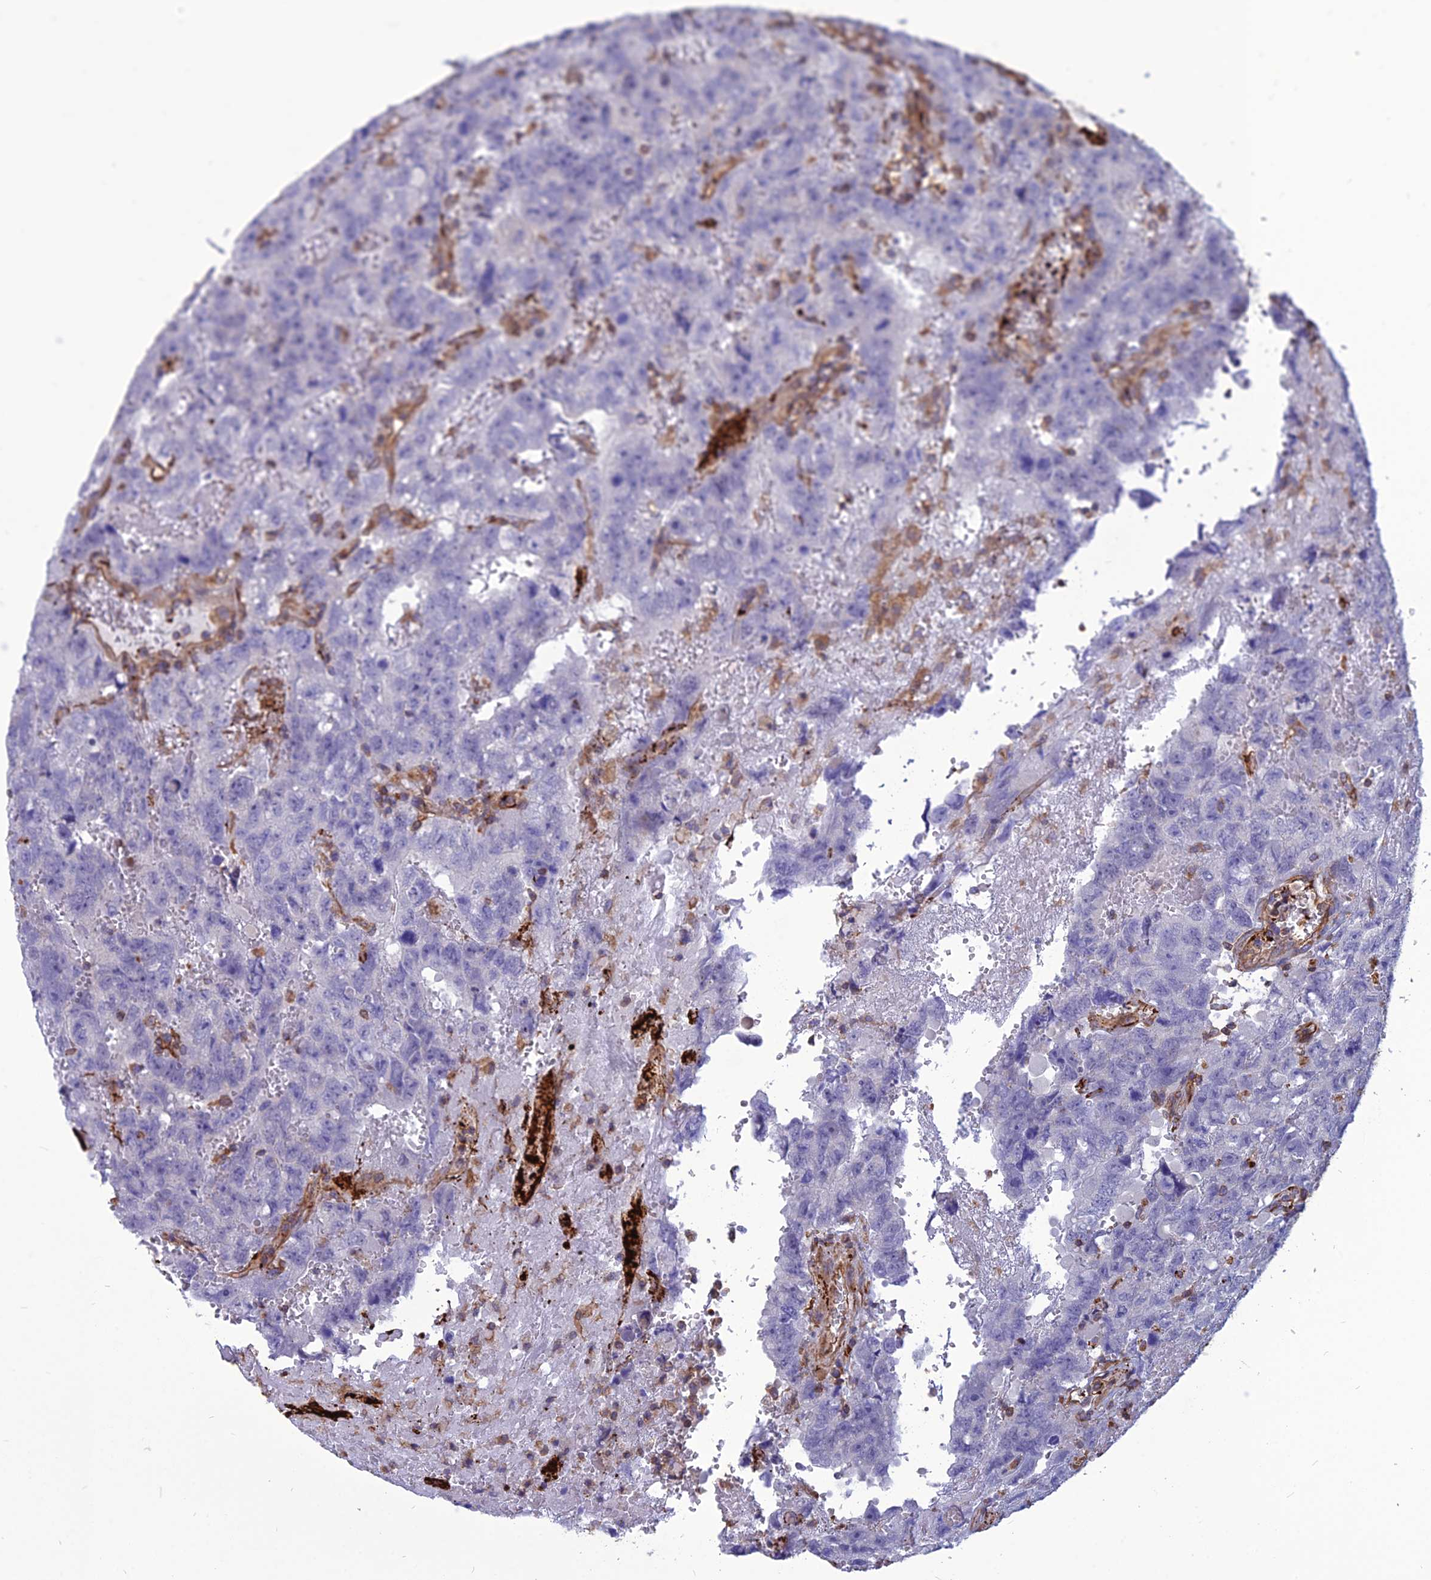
{"staining": {"intensity": "negative", "quantity": "none", "location": "none"}, "tissue": "testis cancer", "cell_type": "Tumor cells", "image_type": "cancer", "snomed": [{"axis": "morphology", "description": "Carcinoma, Embryonal, NOS"}, {"axis": "topography", "description": "Testis"}], "caption": "High power microscopy image of an IHC micrograph of testis embryonal carcinoma, revealing no significant staining in tumor cells. The staining was performed using DAB (3,3'-diaminobenzidine) to visualize the protein expression in brown, while the nuclei were stained in blue with hematoxylin (Magnification: 20x).", "gene": "PSMD11", "patient": {"sex": "male", "age": 45}}